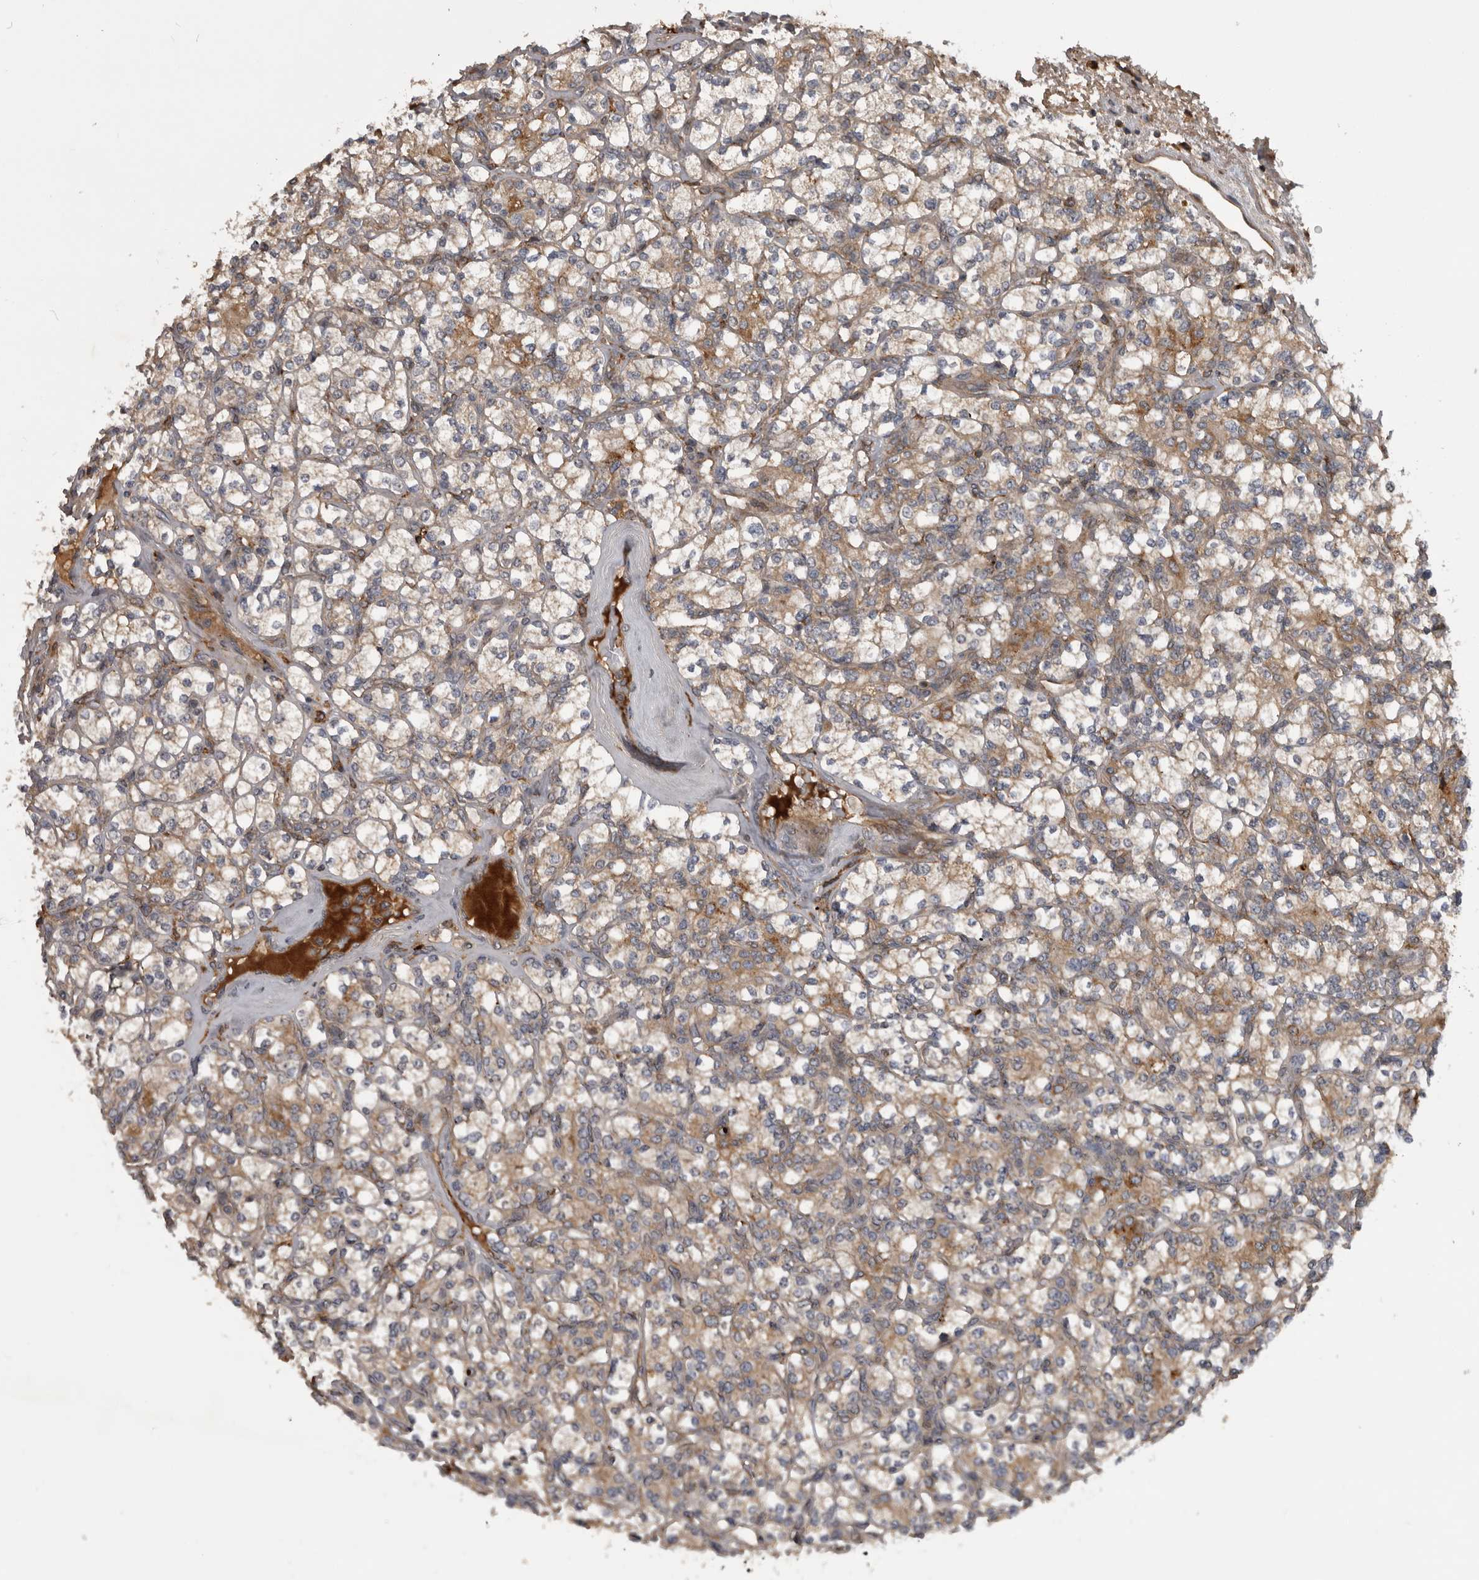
{"staining": {"intensity": "moderate", "quantity": "25%-75%", "location": "cytoplasmic/membranous"}, "tissue": "renal cancer", "cell_type": "Tumor cells", "image_type": "cancer", "snomed": [{"axis": "morphology", "description": "Adenocarcinoma, NOS"}, {"axis": "topography", "description": "Kidney"}], "caption": "Tumor cells exhibit moderate cytoplasmic/membranous positivity in about 25%-75% of cells in renal cancer.", "gene": "RAB3GAP2", "patient": {"sex": "male", "age": 77}}